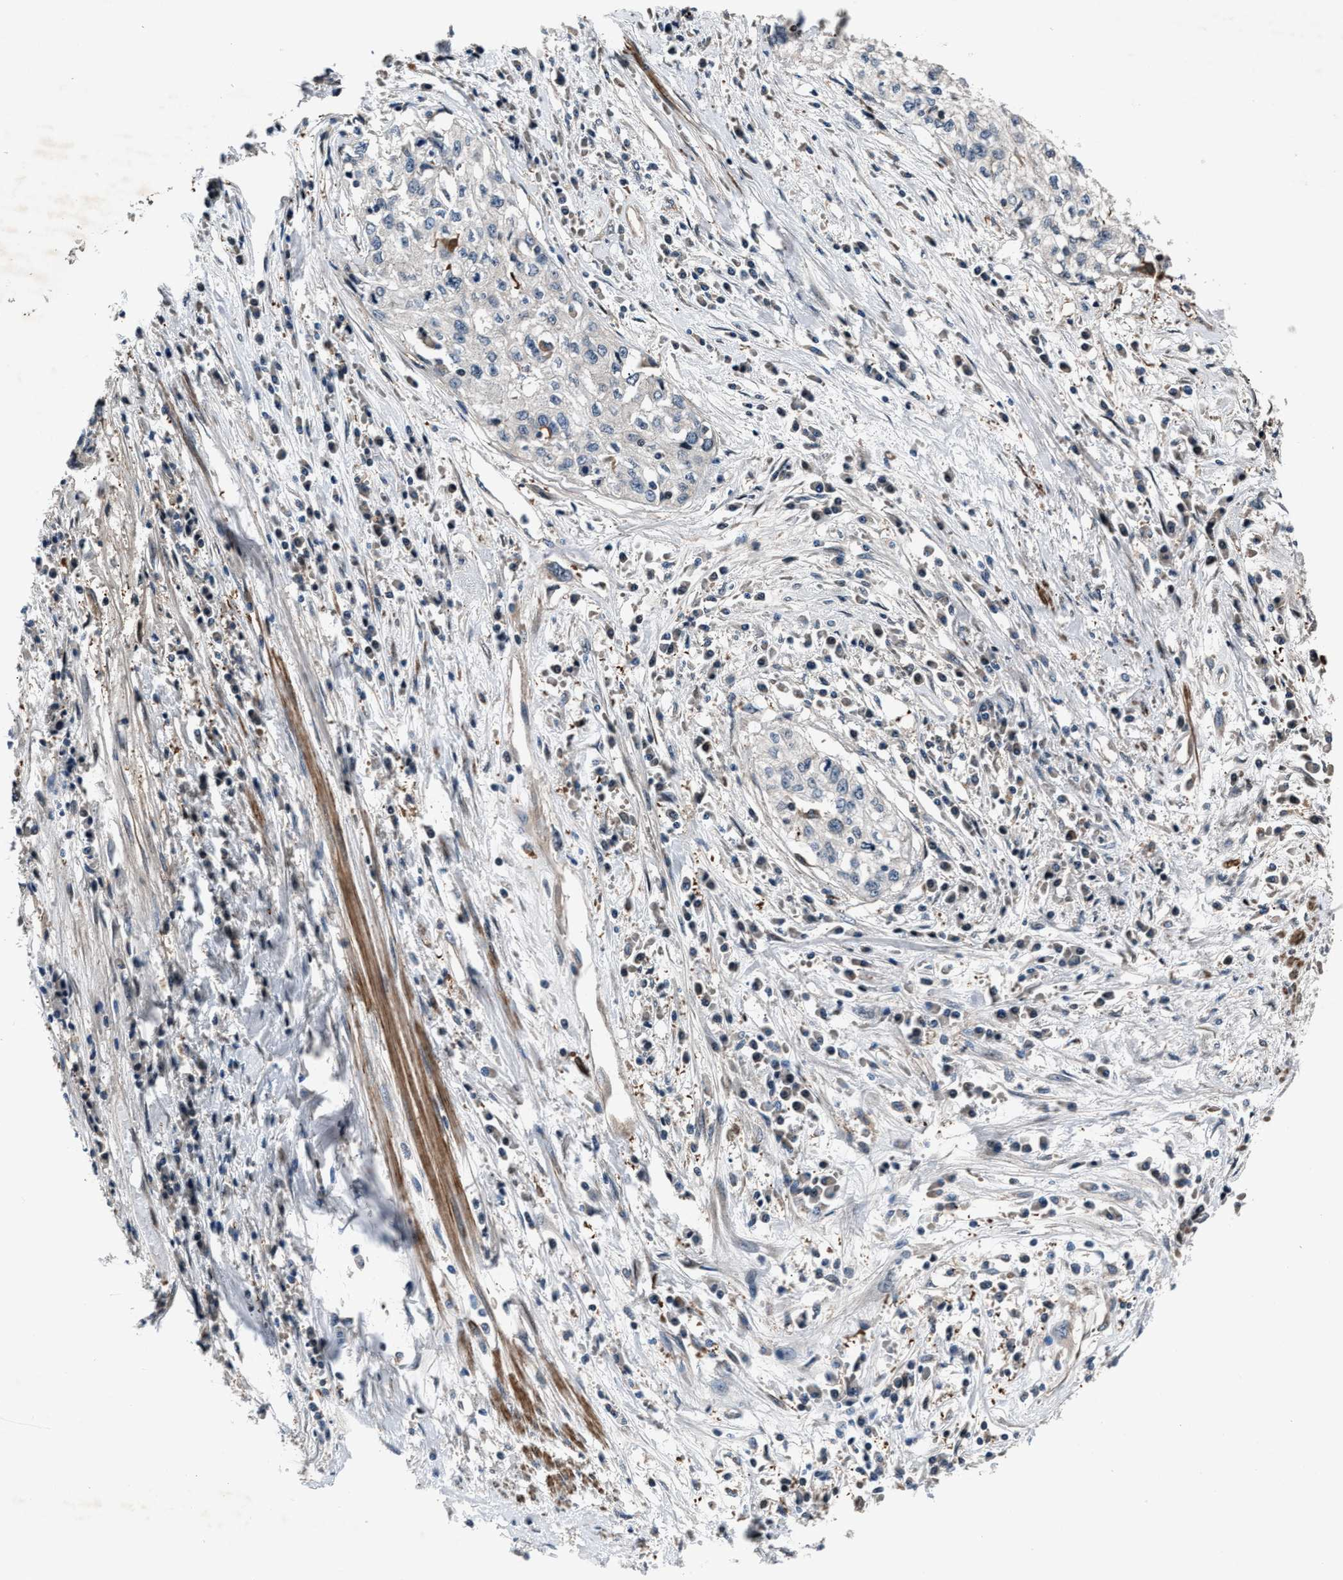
{"staining": {"intensity": "negative", "quantity": "none", "location": "none"}, "tissue": "cervical cancer", "cell_type": "Tumor cells", "image_type": "cancer", "snomed": [{"axis": "morphology", "description": "Squamous cell carcinoma, NOS"}, {"axis": "topography", "description": "Cervix"}], "caption": "Cervical squamous cell carcinoma stained for a protein using immunohistochemistry shows no expression tumor cells.", "gene": "DYNC2I1", "patient": {"sex": "female", "age": 57}}